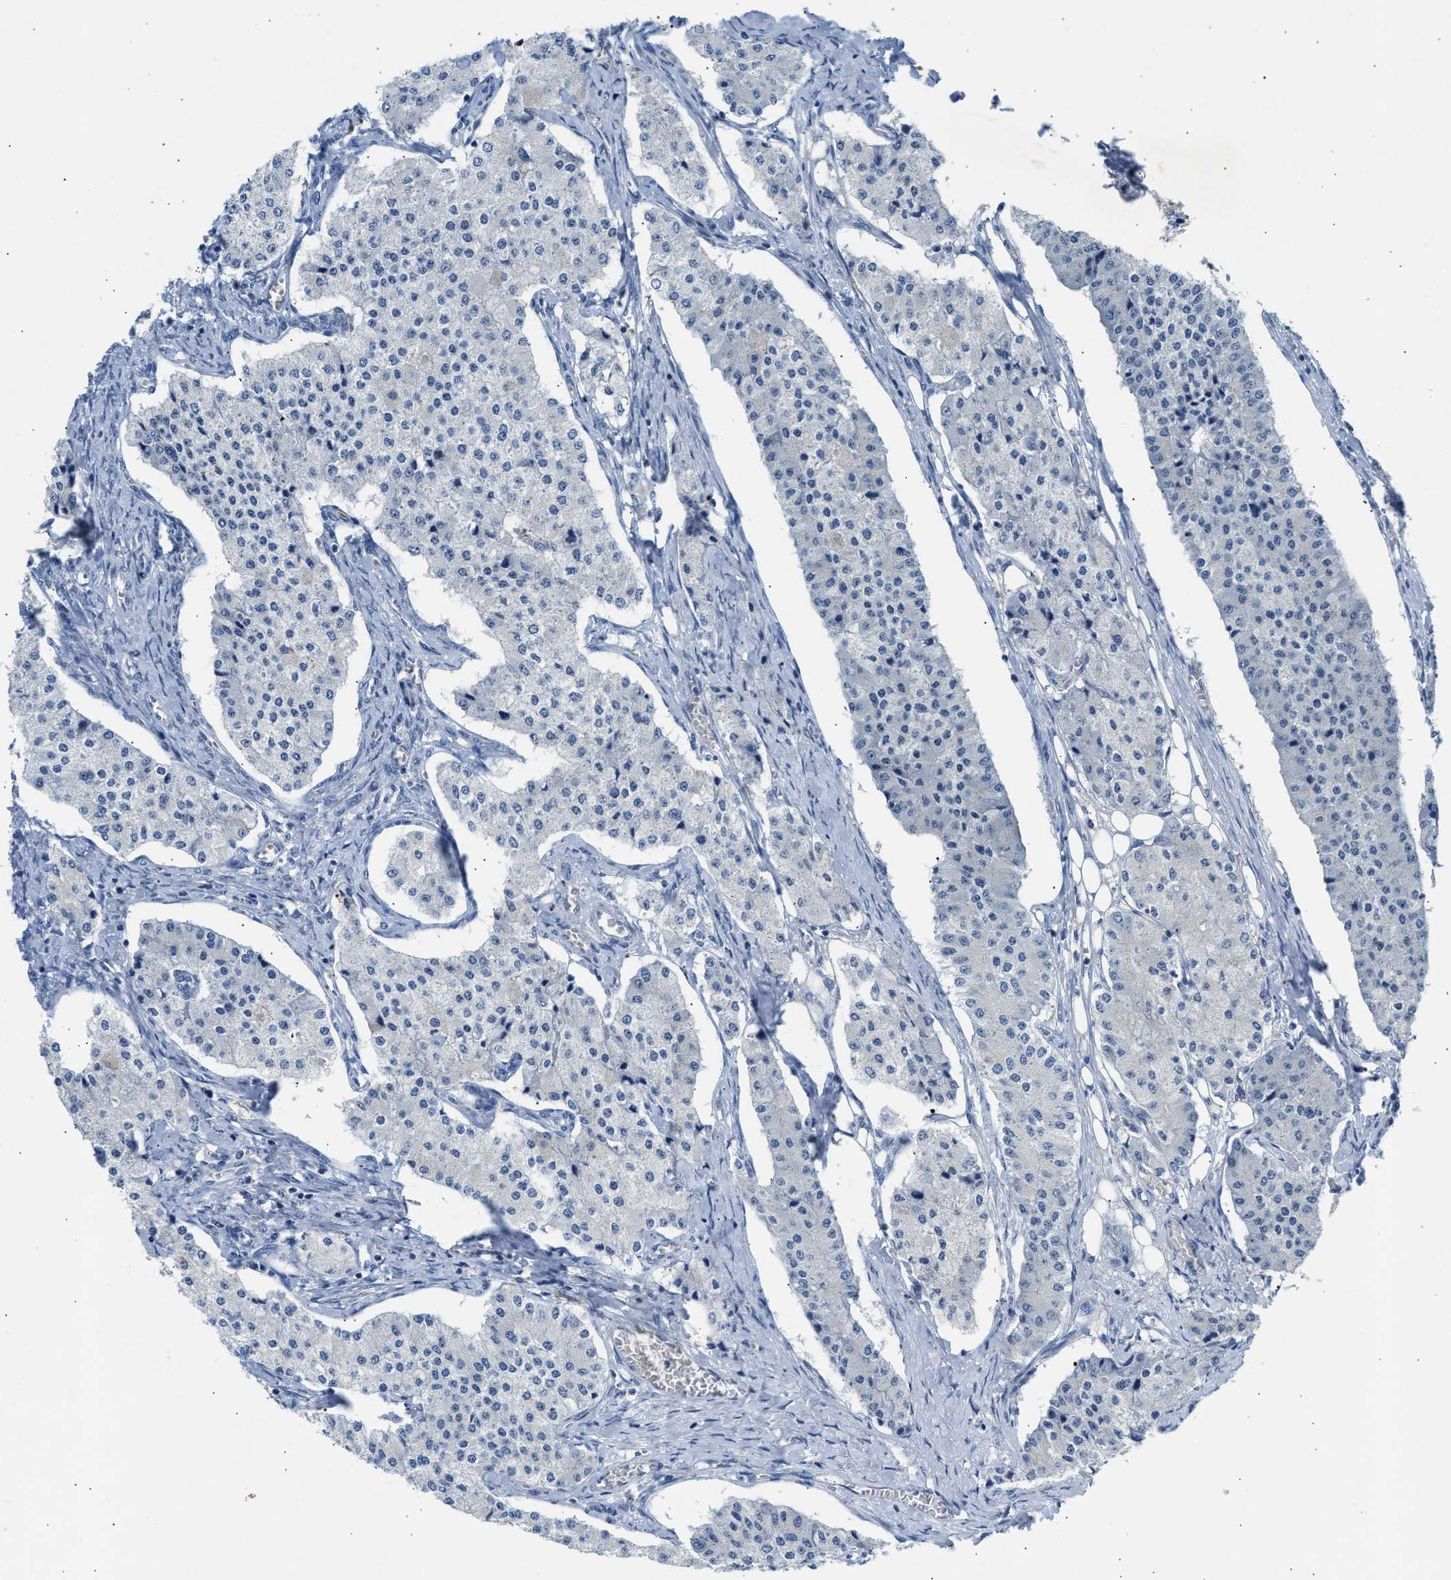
{"staining": {"intensity": "negative", "quantity": "none", "location": "none"}, "tissue": "carcinoid", "cell_type": "Tumor cells", "image_type": "cancer", "snomed": [{"axis": "morphology", "description": "Carcinoid, malignant, NOS"}, {"axis": "topography", "description": "Colon"}], "caption": "The IHC image has no significant expression in tumor cells of malignant carcinoid tissue.", "gene": "SLIT2", "patient": {"sex": "female", "age": 52}}